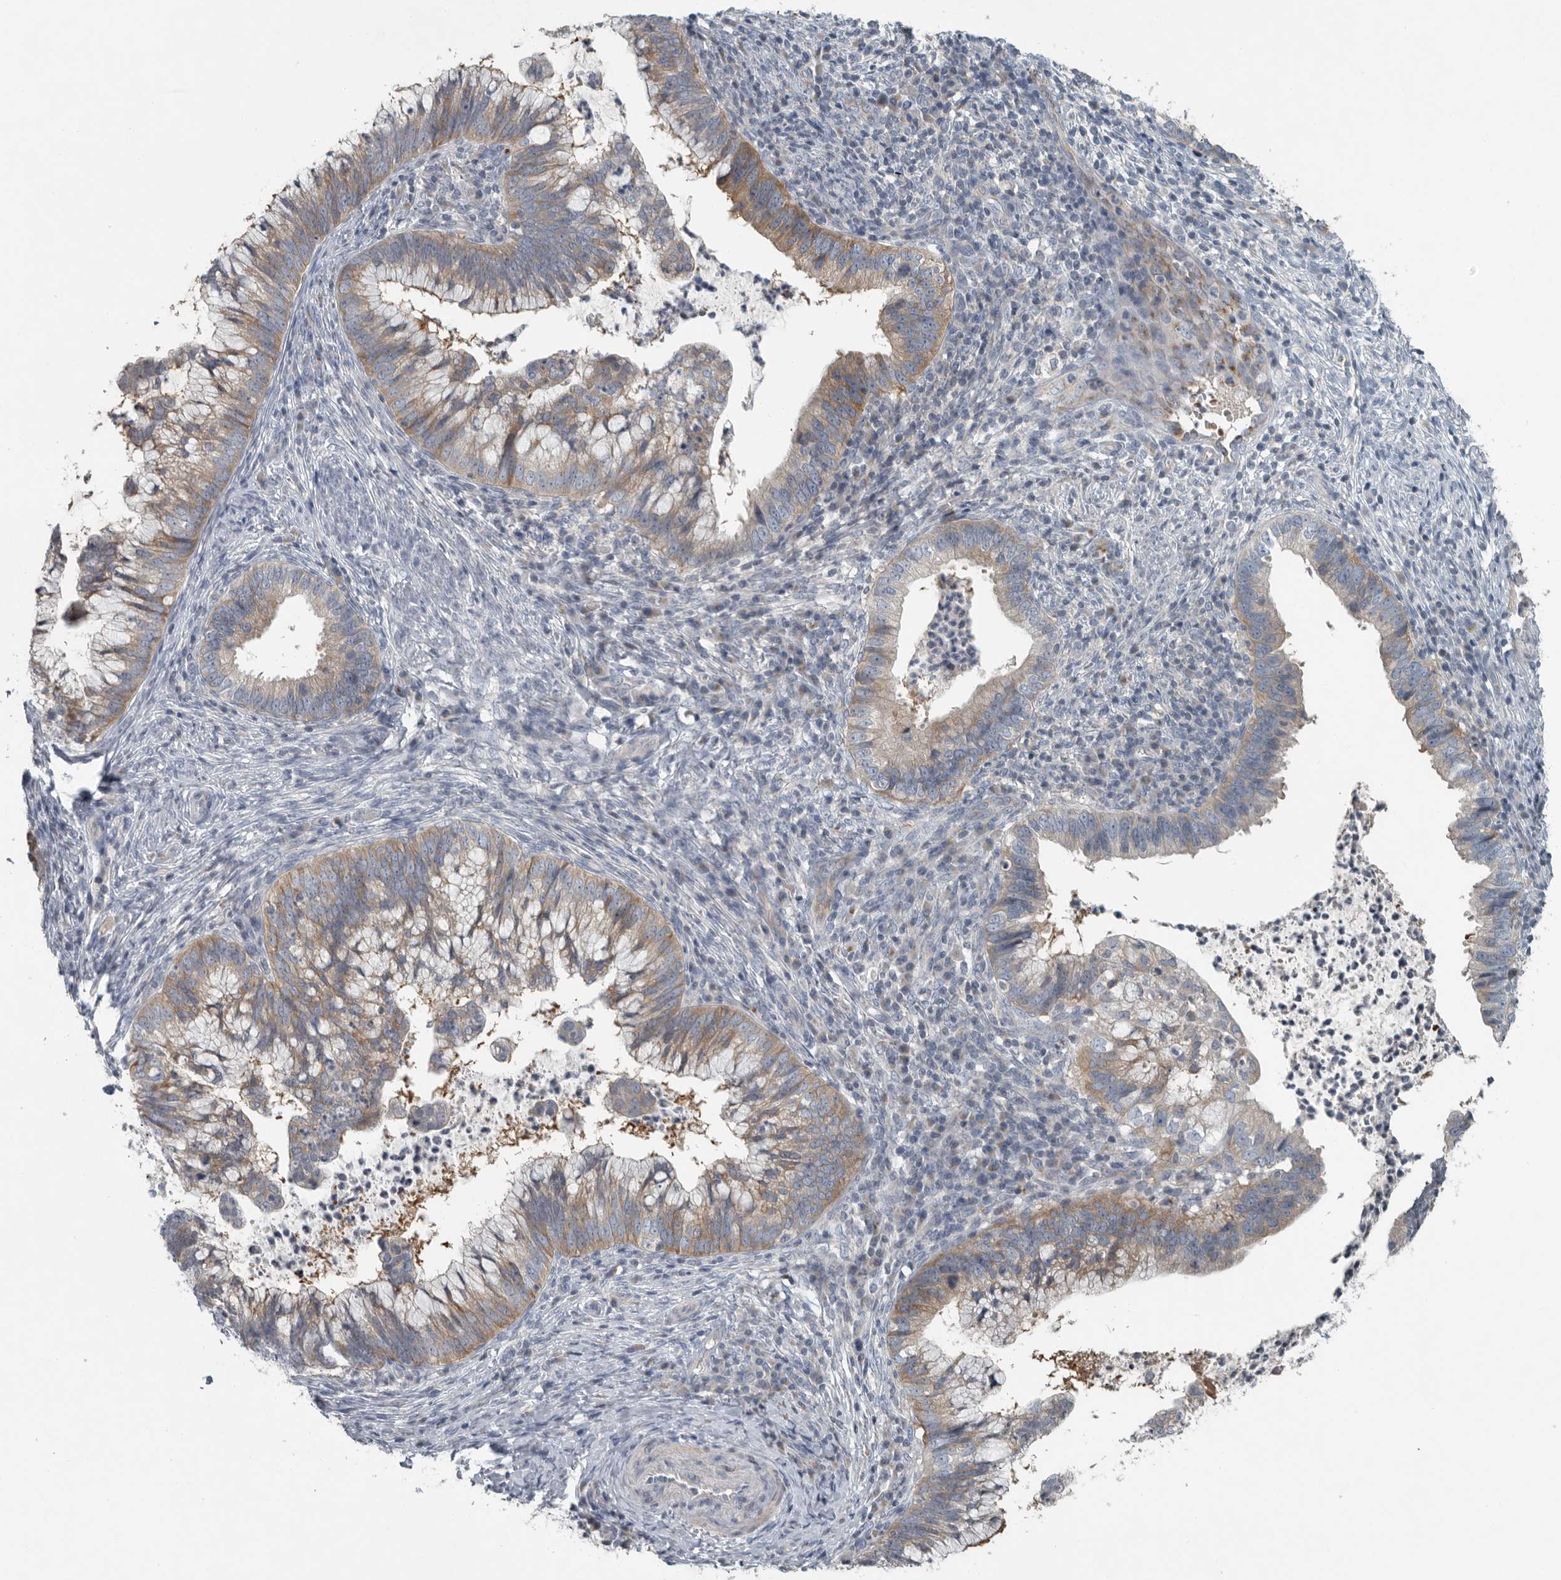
{"staining": {"intensity": "moderate", "quantity": ">75%", "location": "cytoplasmic/membranous"}, "tissue": "cervical cancer", "cell_type": "Tumor cells", "image_type": "cancer", "snomed": [{"axis": "morphology", "description": "Adenocarcinoma, NOS"}, {"axis": "topography", "description": "Cervix"}], "caption": "An immunohistochemistry (IHC) histopathology image of neoplastic tissue is shown. Protein staining in brown labels moderate cytoplasmic/membranous positivity in adenocarcinoma (cervical) within tumor cells. The staining is performed using DAB brown chromogen to label protein expression. The nuclei are counter-stained blue using hematoxylin.", "gene": "MPP3", "patient": {"sex": "female", "age": 36}}